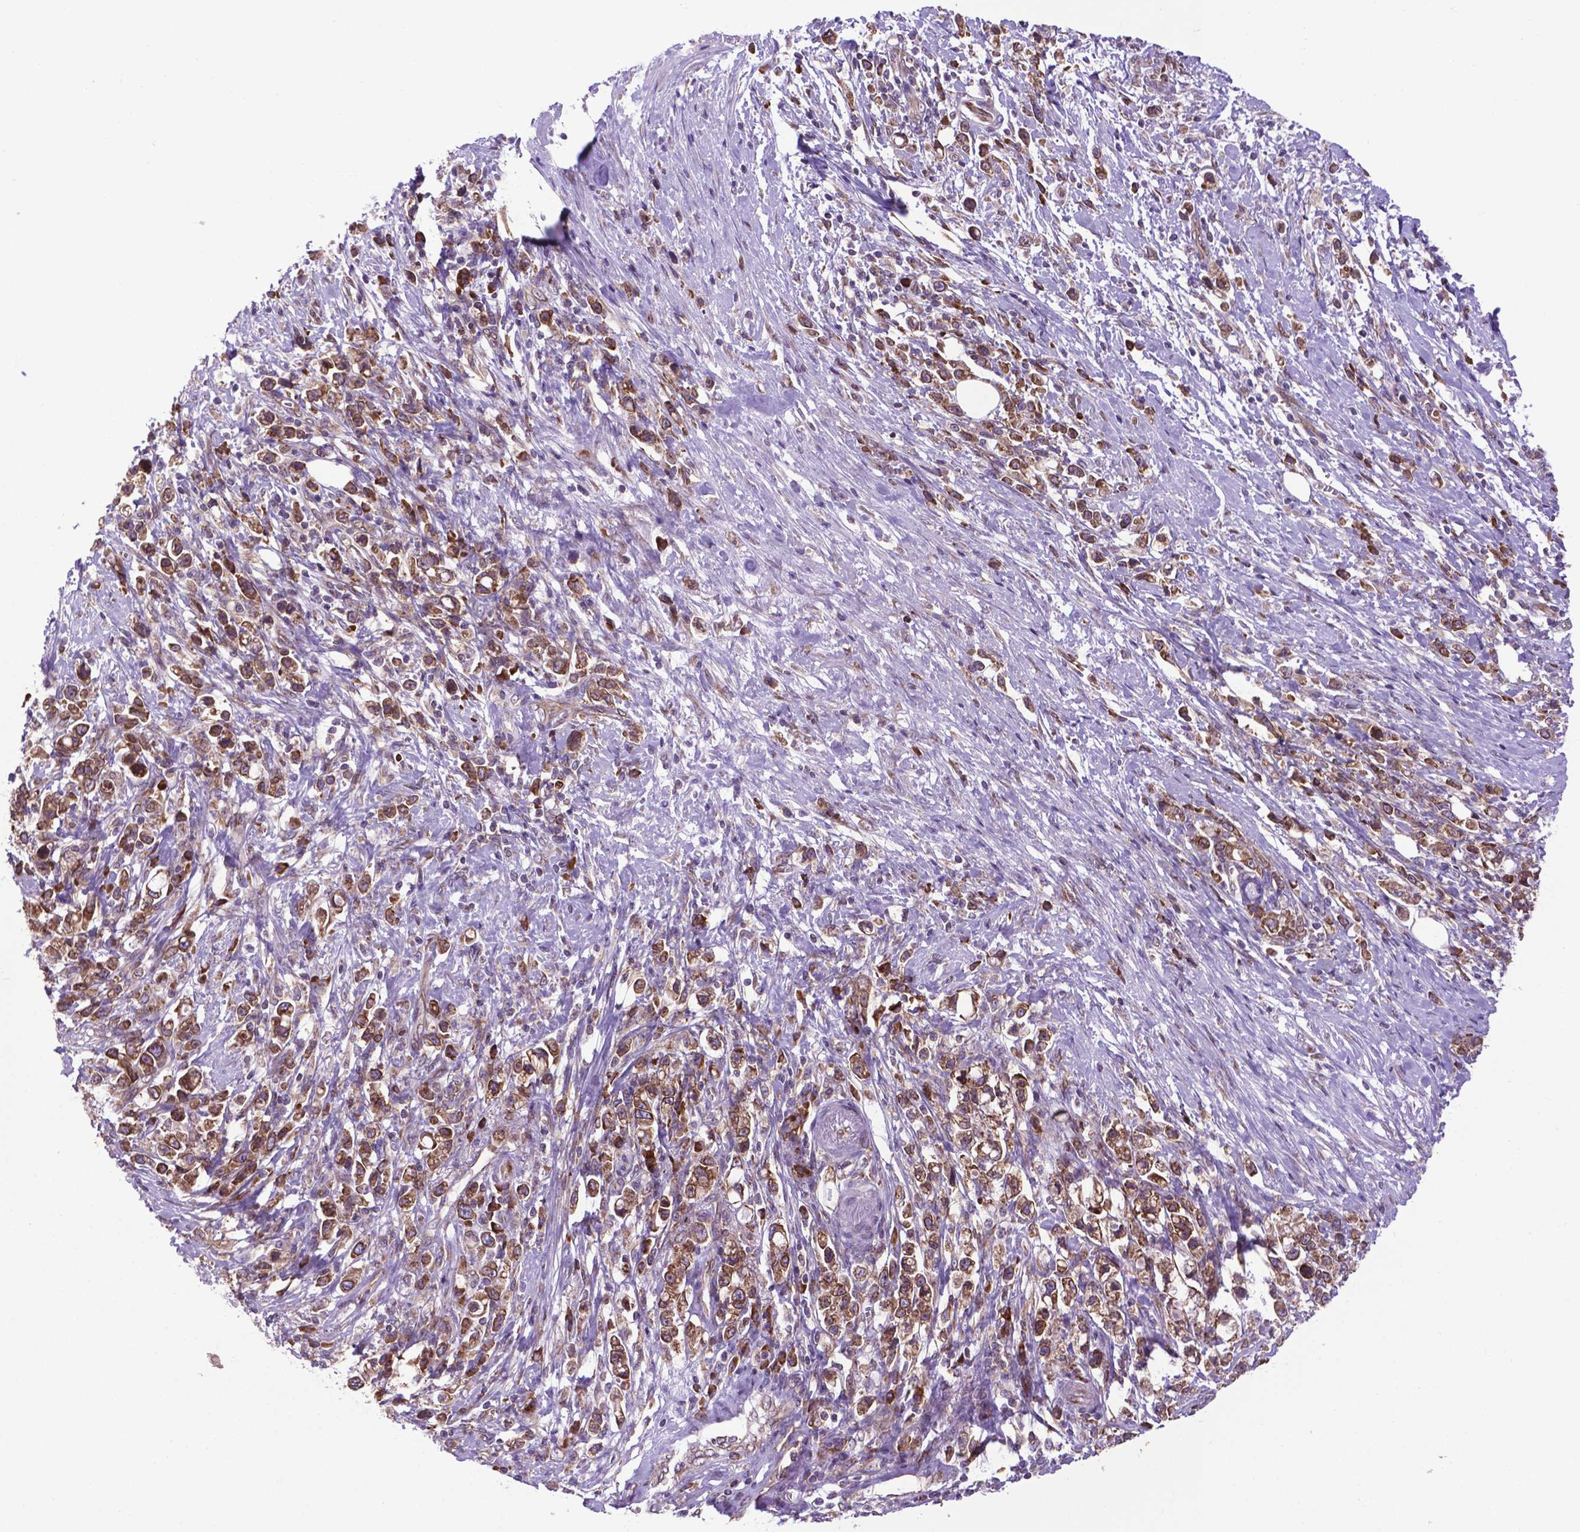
{"staining": {"intensity": "moderate", "quantity": ">75%", "location": "cytoplasmic/membranous"}, "tissue": "stomach cancer", "cell_type": "Tumor cells", "image_type": "cancer", "snomed": [{"axis": "morphology", "description": "Adenocarcinoma, NOS"}, {"axis": "topography", "description": "Stomach"}], "caption": "There is medium levels of moderate cytoplasmic/membranous expression in tumor cells of stomach cancer, as demonstrated by immunohistochemical staining (brown color).", "gene": "WDR83OS", "patient": {"sex": "male", "age": 63}}